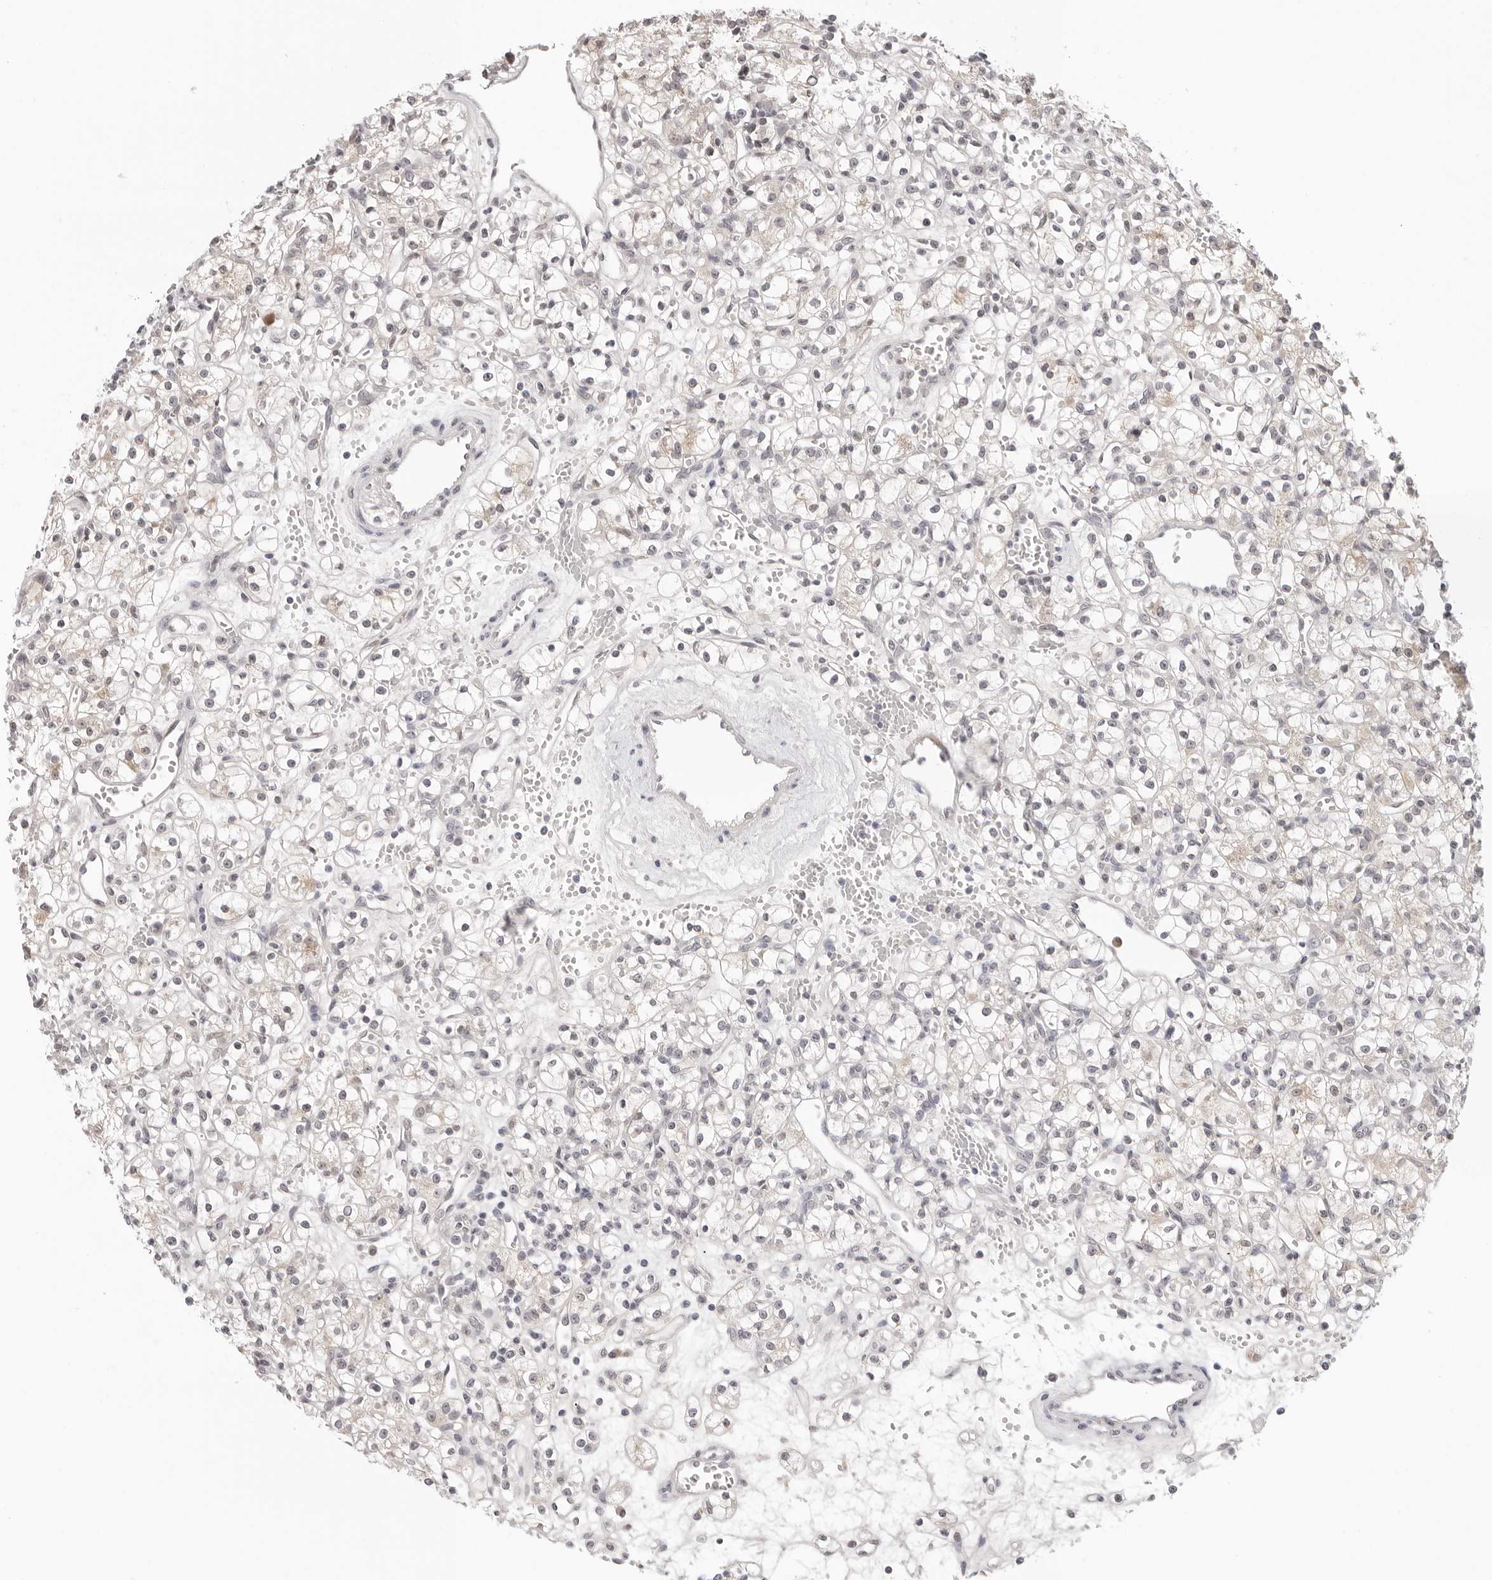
{"staining": {"intensity": "weak", "quantity": "<25%", "location": "cytoplasmic/membranous"}, "tissue": "renal cancer", "cell_type": "Tumor cells", "image_type": "cancer", "snomed": [{"axis": "morphology", "description": "Adenocarcinoma, NOS"}, {"axis": "topography", "description": "Kidney"}], "caption": "This is an IHC histopathology image of human renal cancer (adenocarcinoma). There is no expression in tumor cells.", "gene": "STRADB", "patient": {"sex": "female", "age": 59}}